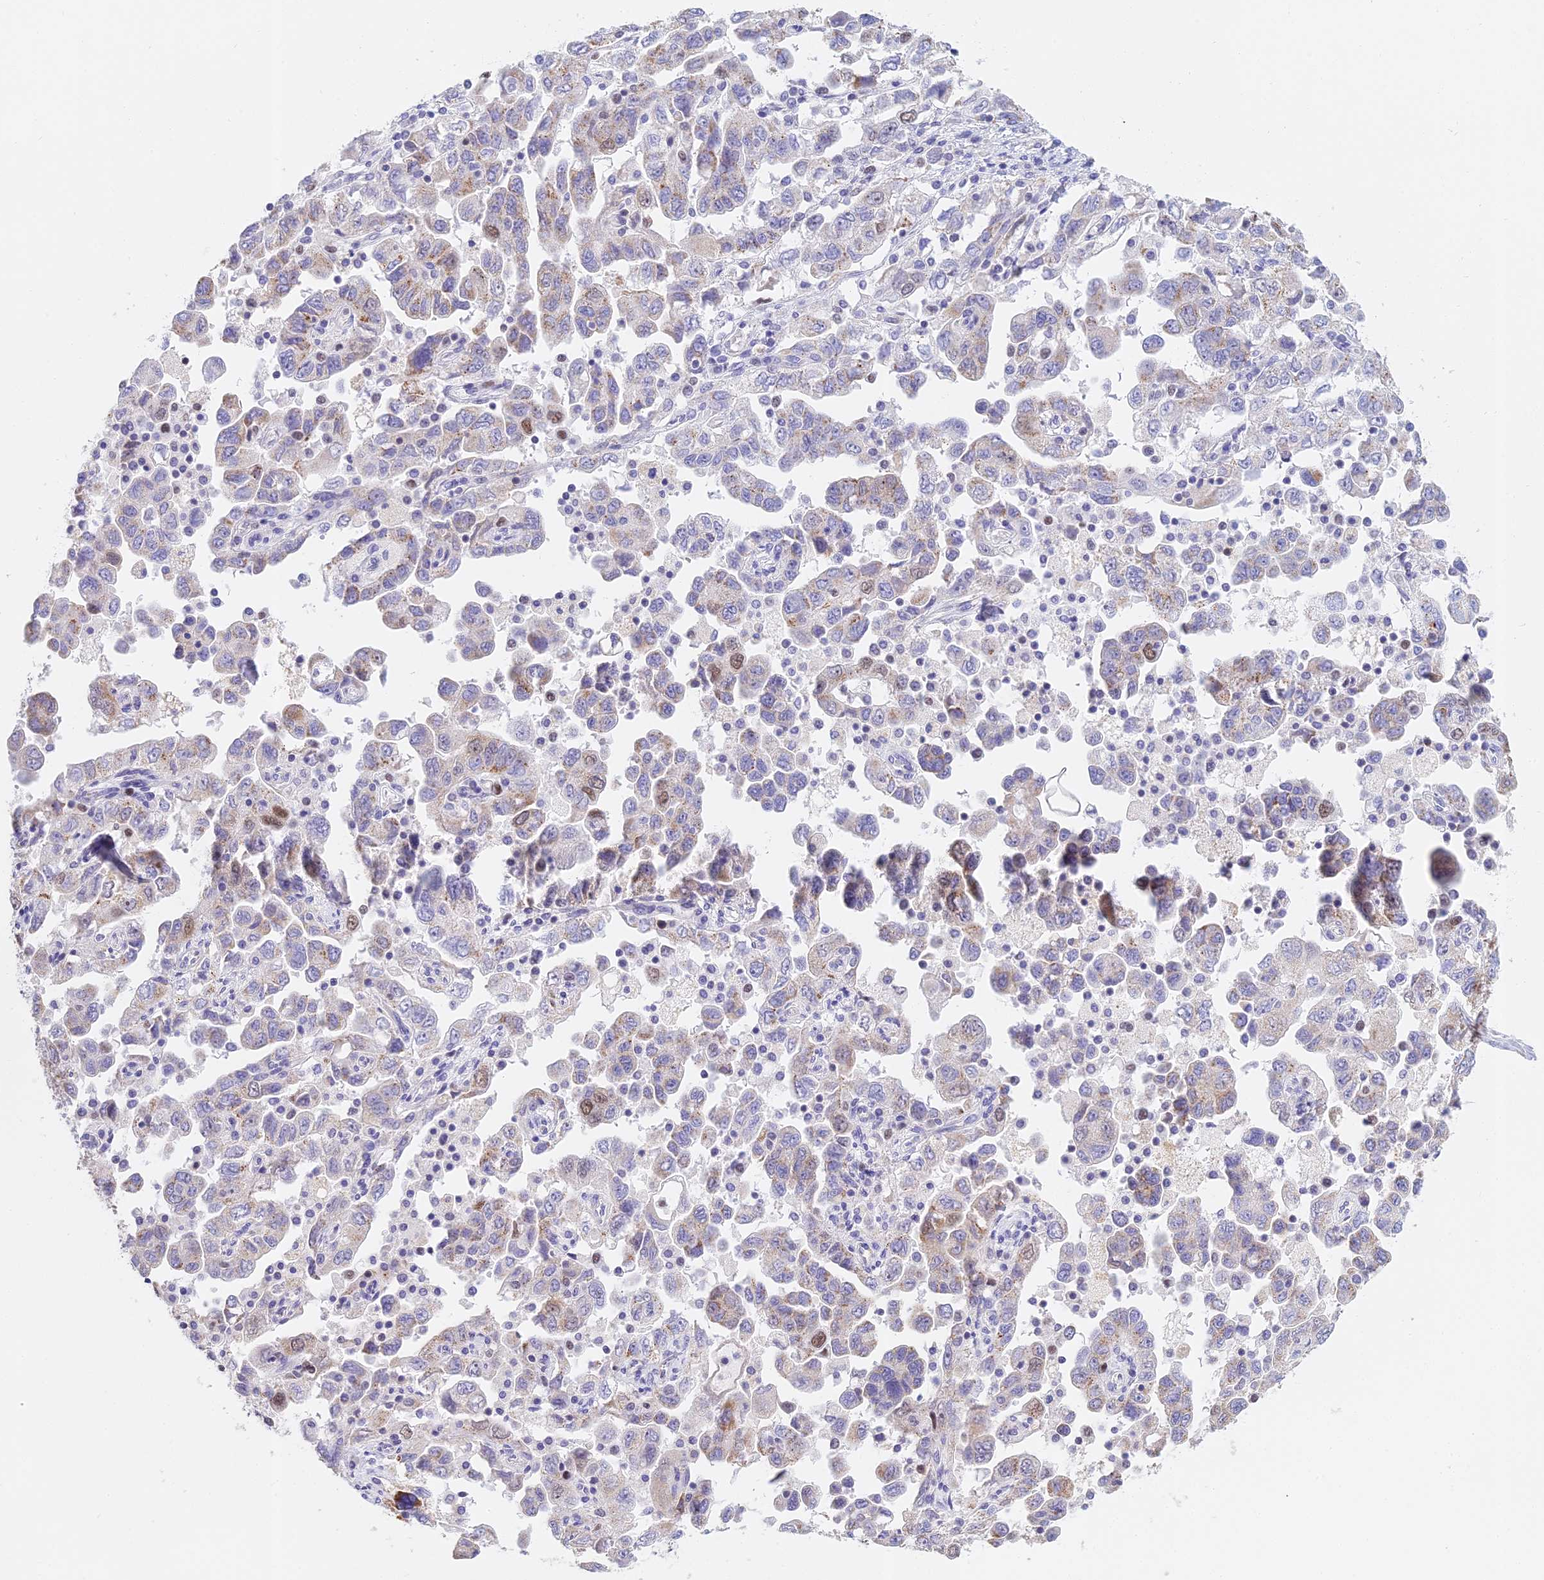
{"staining": {"intensity": "moderate", "quantity": "25%-75%", "location": "cytoplasmic/membranous"}, "tissue": "ovarian cancer", "cell_type": "Tumor cells", "image_type": "cancer", "snomed": [{"axis": "morphology", "description": "Carcinoma, NOS"}, {"axis": "morphology", "description": "Cystadenocarcinoma, serous, NOS"}, {"axis": "topography", "description": "Ovary"}], "caption": "A brown stain highlights moderate cytoplasmic/membranous staining of a protein in ovarian cancer tumor cells.", "gene": "MCM2", "patient": {"sex": "female", "age": 69}}